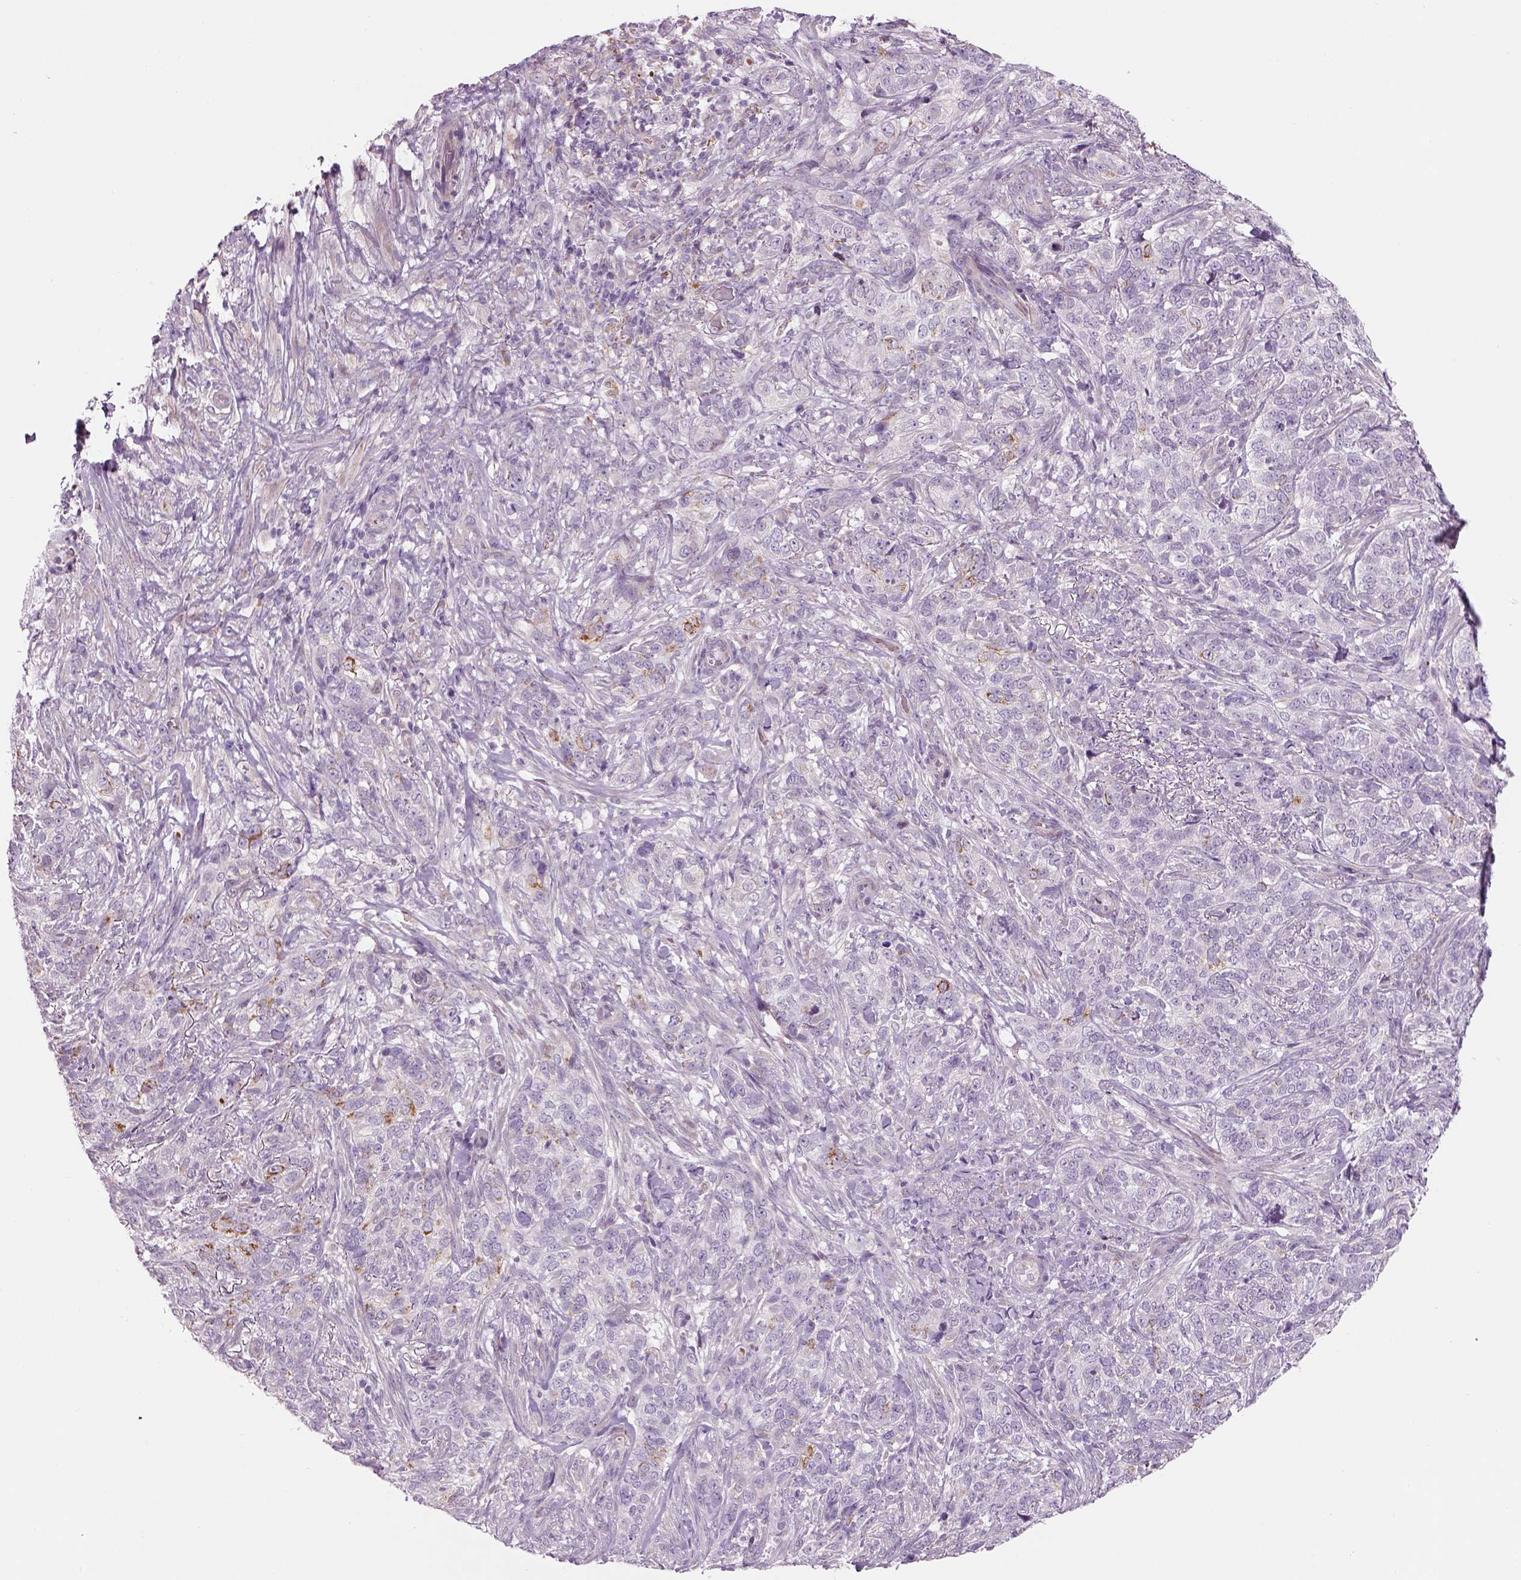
{"staining": {"intensity": "moderate", "quantity": "<25%", "location": "cytoplasmic/membranous"}, "tissue": "skin cancer", "cell_type": "Tumor cells", "image_type": "cancer", "snomed": [{"axis": "morphology", "description": "Basal cell carcinoma"}, {"axis": "topography", "description": "Skin"}], "caption": "Immunohistochemistry (IHC) image of neoplastic tissue: human skin cancer (basal cell carcinoma) stained using IHC reveals low levels of moderate protein expression localized specifically in the cytoplasmic/membranous of tumor cells, appearing as a cytoplasmic/membranous brown color.", "gene": "IFT52", "patient": {"sex": "female", "age": 69}}